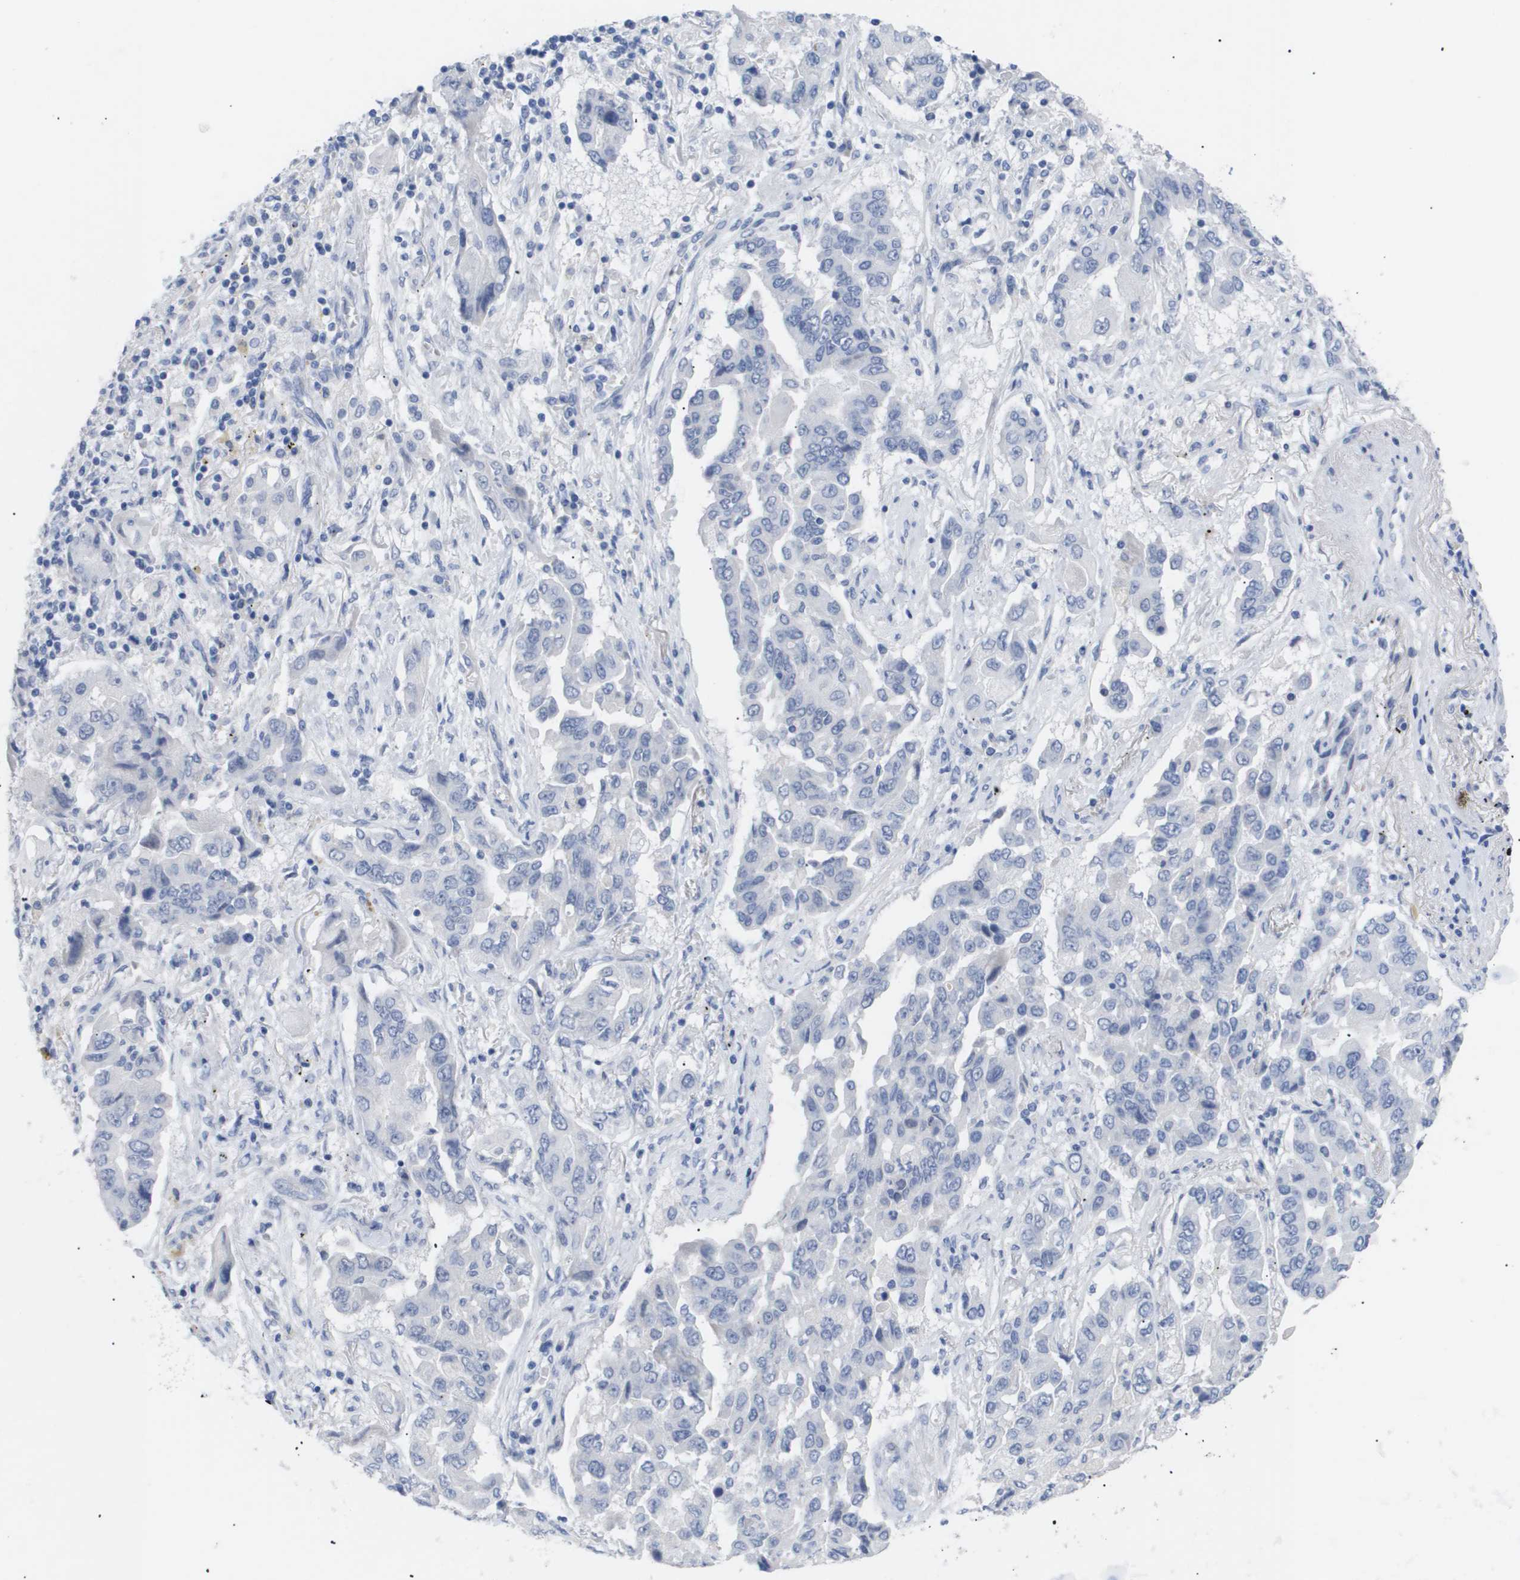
{"staining": {"intensity": "negative", "quantity": "none", "location": "none"}, "tissue": "lung cancer", "cell_type": "Tumor cells", "image_type": "cancer", "snomed": [{"axis": "morphology", "description": "Adenocarcinoma, NOS"}, {"axis": "topography", "description": "Lung"}], "caption": "Immunohistochemistry of lung cancer demonstrates no staining in tumor cells.", "gene": "CAV3", "patient": {"sex": "female", "age": 65}}